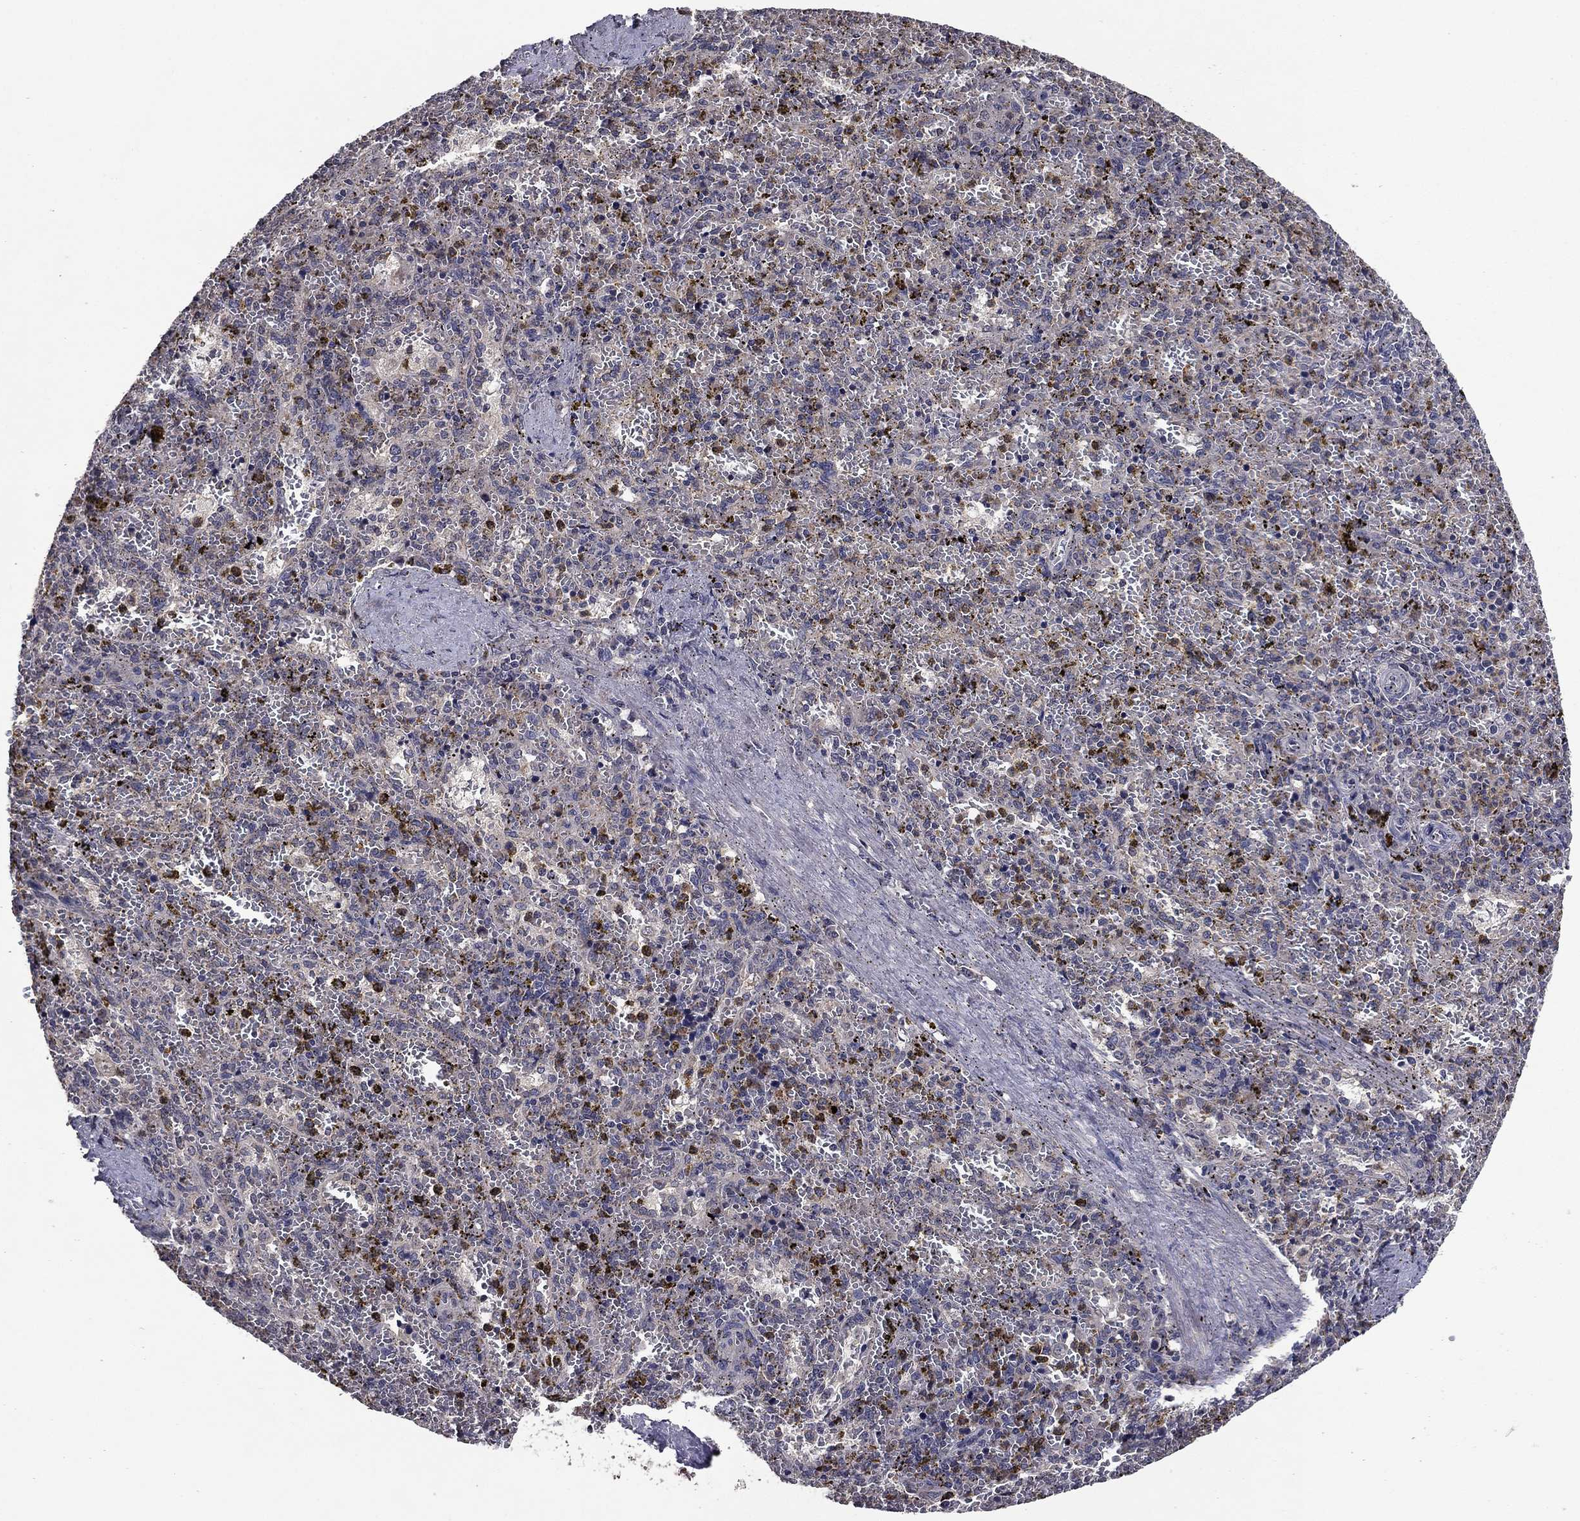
{"staining": {"intensity": "moderate", "quantity": "<25%", "location": "cytoplasmic/membranous"}, "tissue": "spleen", "cell_type": "Cells in red pulp", "image_type": "normal", "snomed": [{"axis": "morphology", "description": "Normal tissue, NOS"}, {"axis": "topography", "description": "Spleen"}], "caption": "High-magnification brightfield microscopy of unremarkable spleen stained with DAB (brown) and counterstained with hematoxylin (blue). cells in red pulp exhibit moderate cytoplasmic/membranous staining is identified in about<25% of cells. Nuclei are stained in blue.", "gene": "PROS1", "patient": {"sex": "female", "age": 50}}